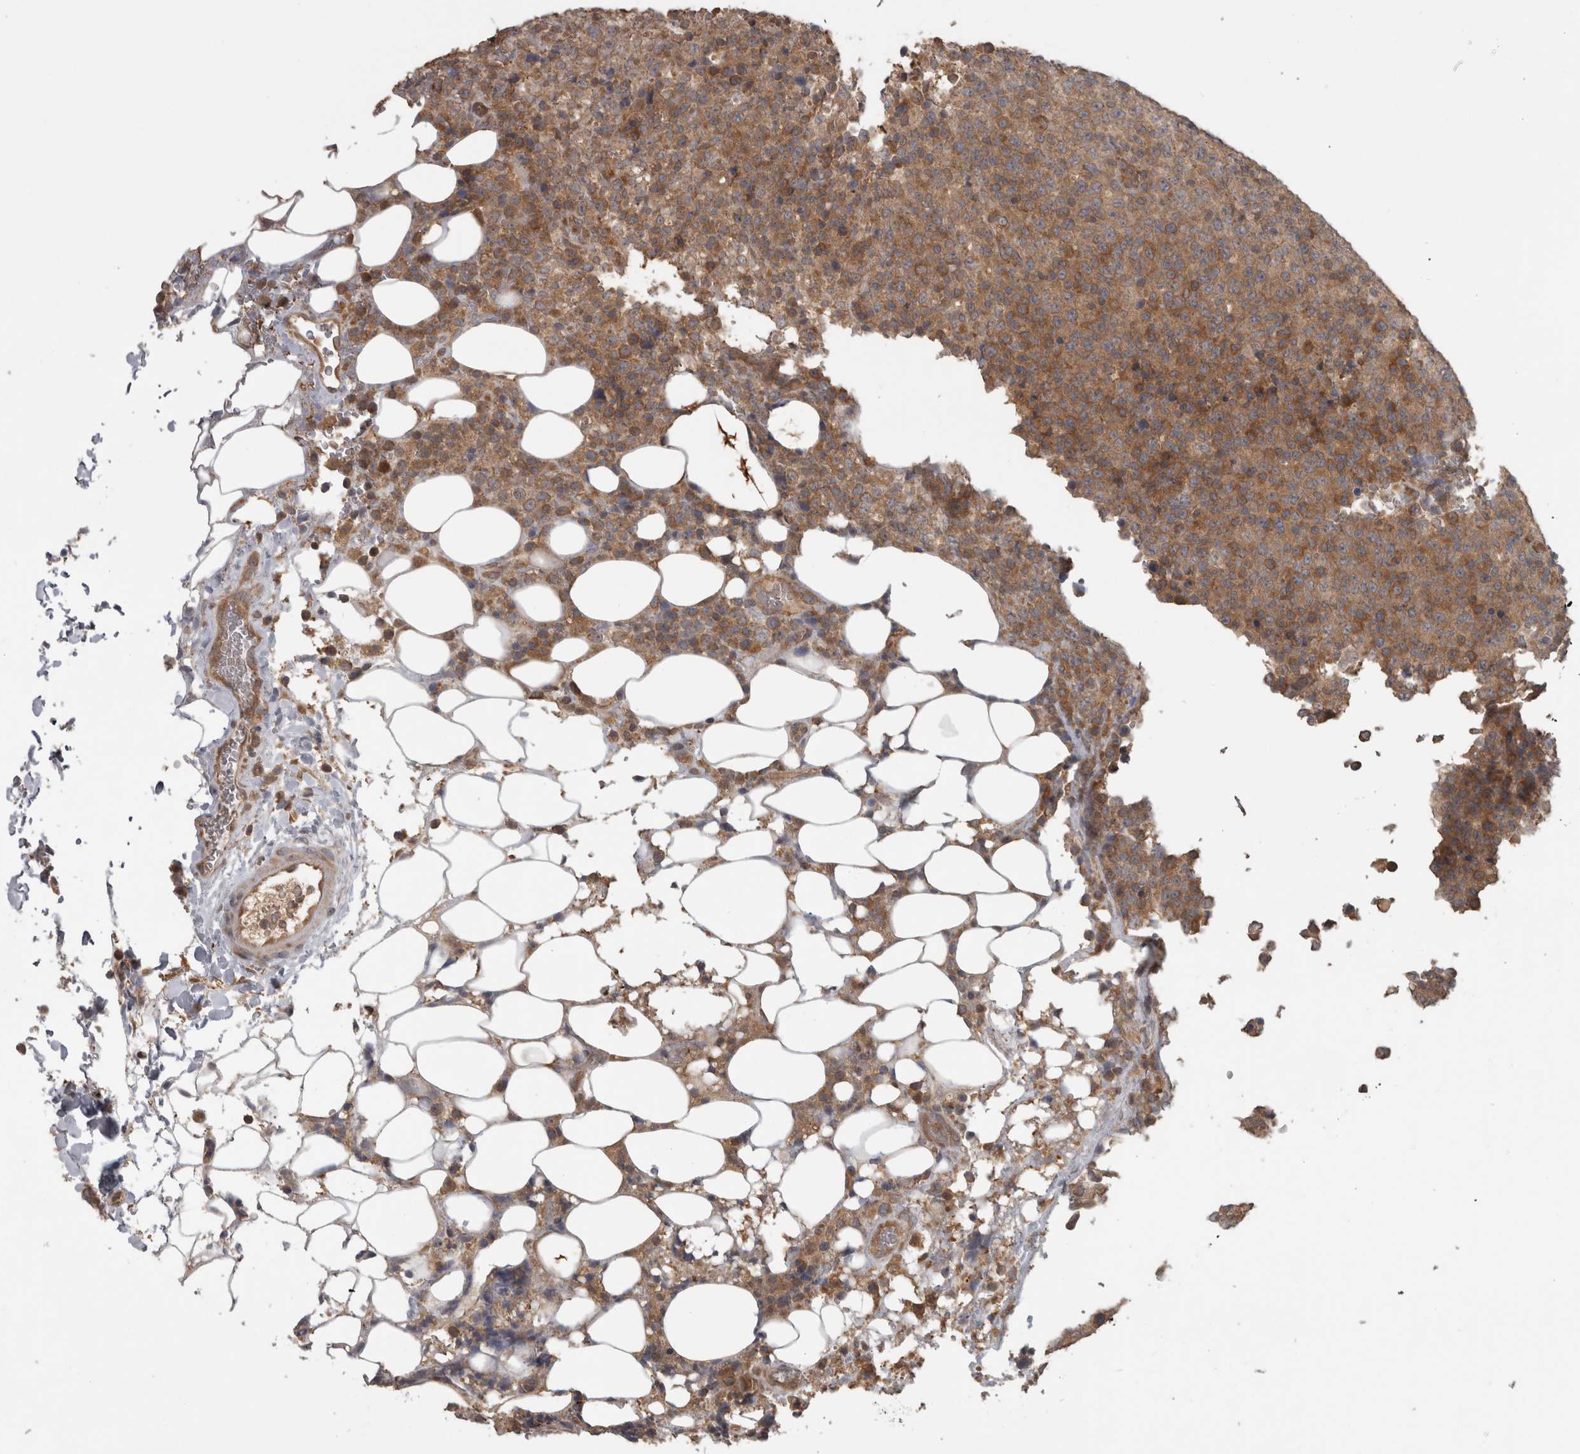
{"staining": {"intensity": "moderate", "quantity": ">75%", "location": "cytoplasmic/membranous"}, "tissue": "lymphoma", "cell_type": "Tumor cells", "image_type": "cancer", "snomed": [{"axis": "morphology", "description": "Malignant lymphoma, non-Hodgkin's type, High grade"}, {"axis": "topography", "description": "Lymph node"}], "caption": "Moderate cytoplasmic/membranous protein positivity is appreciated in about >75% of tumor cells in lymphoma.", "gene": "MICU3", "patient": {"sex": "male", "age": 13}}